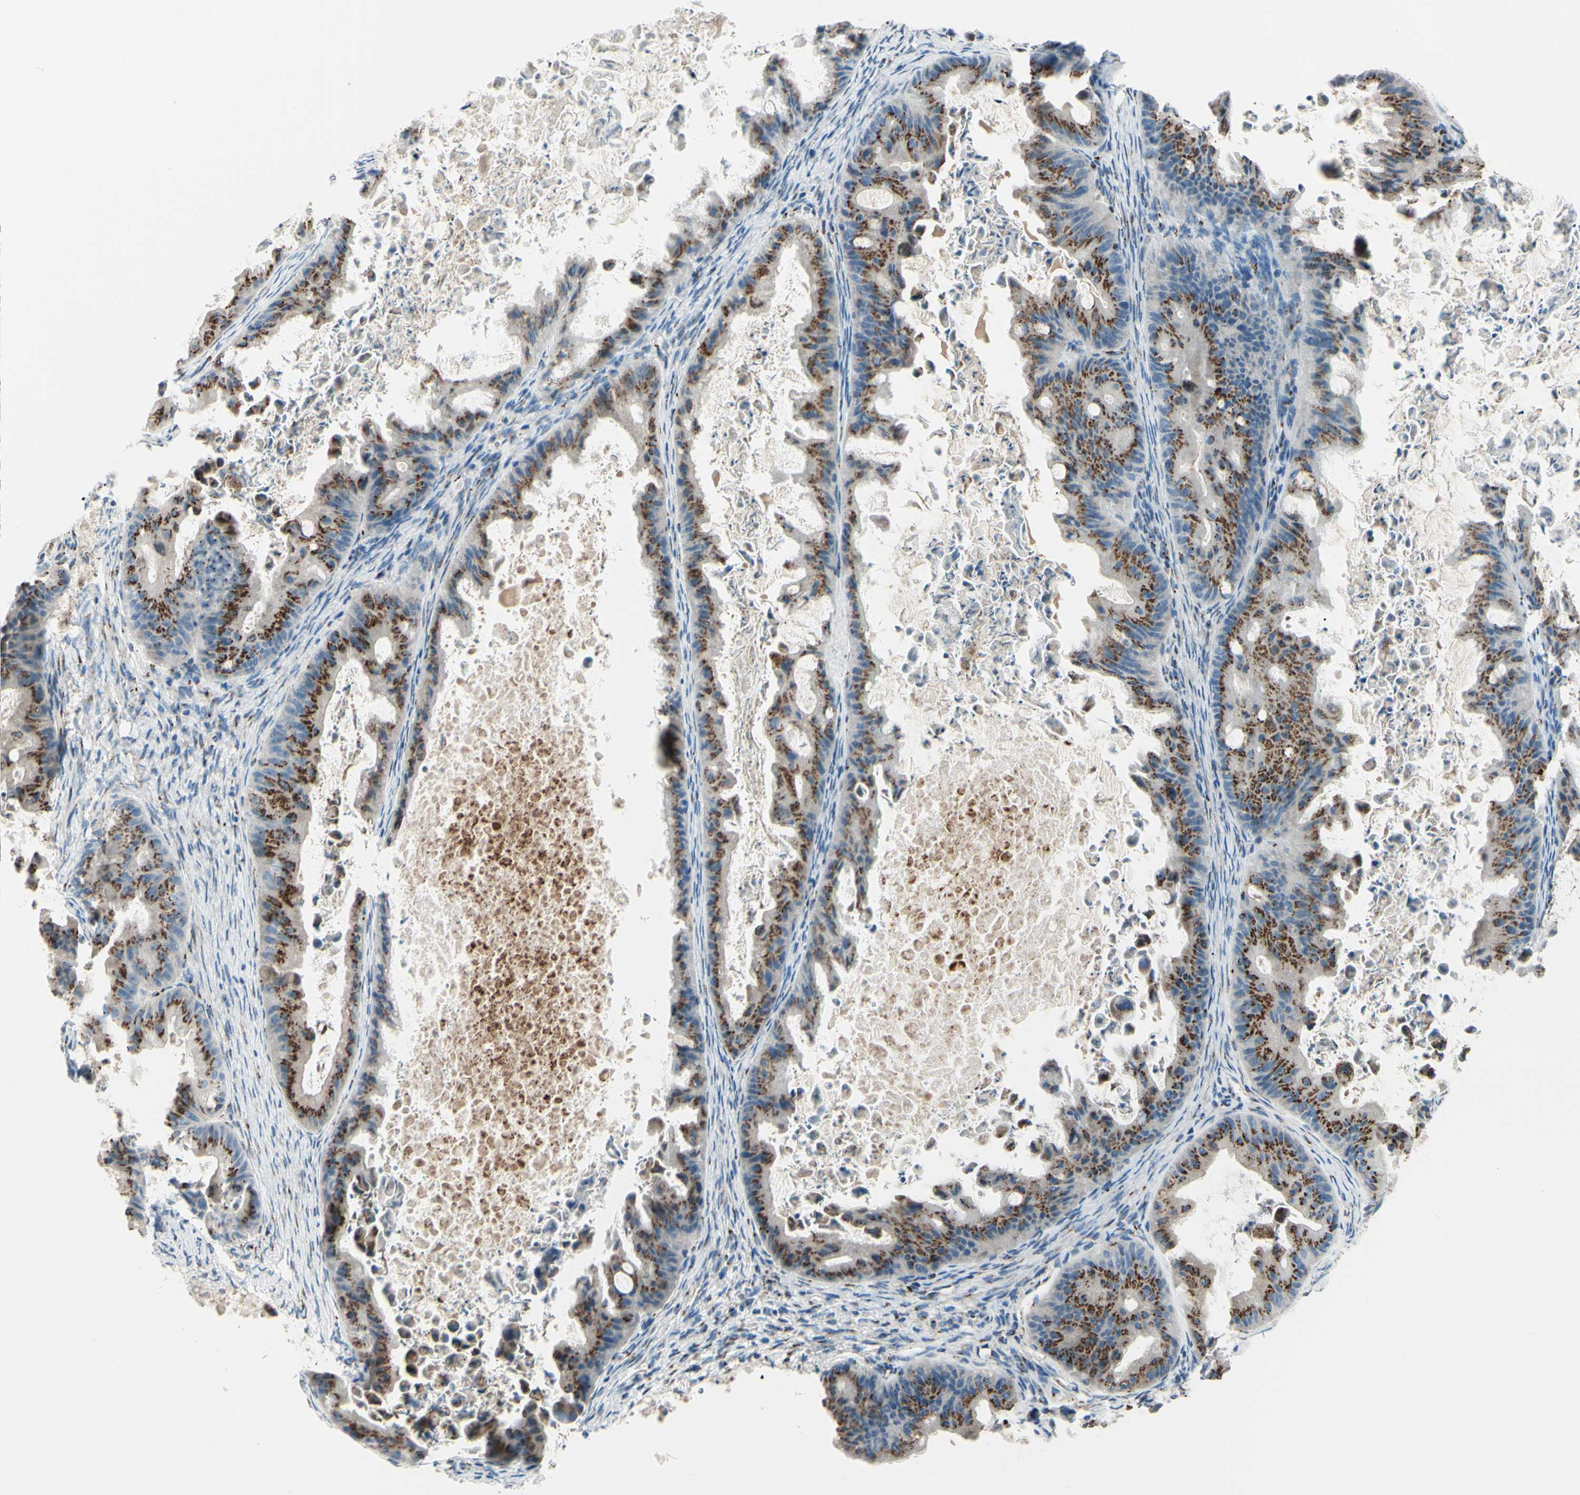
{"staining": {"intensity": "strong", "quantity": ">75%", "location": "cytoplasmic/membranous"}, "tissue": "ovarian cancer", "cell_type": "Tumor cells", "image_type": "cancer", "snomed": [{"axis": "morphology", "description": "Cystadenocarcinoma, mucinous, NOS"}, {"axis": "topography", "description": "Ovary"}], "caption": "Ovarian cancer stained with DAB IHC demonstrates high levels of strong cytoplasmic/membranous expression in approximately >75% of tumor cells. (IHC, brightfield microscopy, high magnification).", "gene": "B4GALT1", "patient": {"sex": "female", "age": 37}}